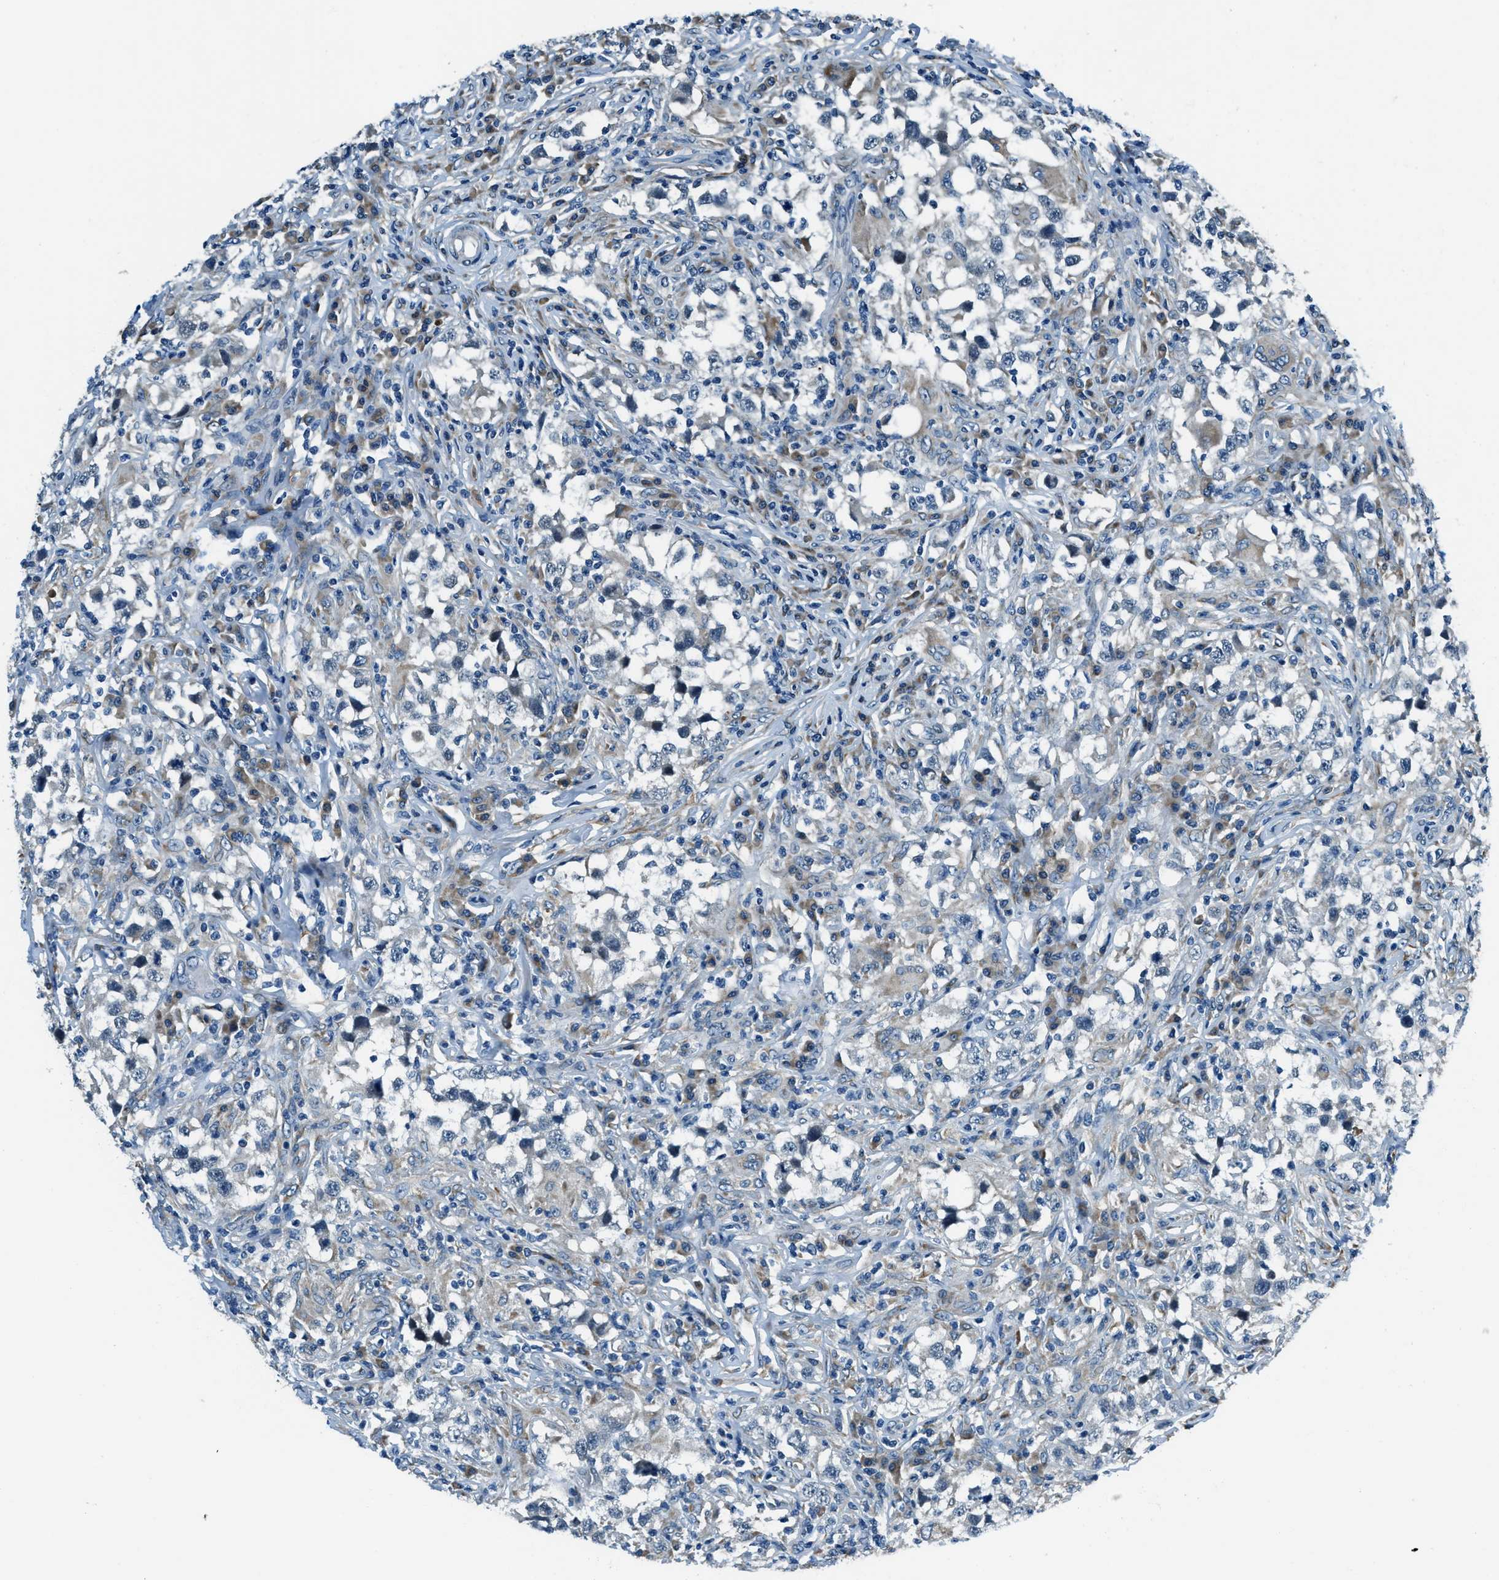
{"staining": {"intensity": "negative", "quantity": "none", "location": "none"}, "tissue": "testis cancer", "cell_type": "Tumor cells", "image_type": "cancer", "snomed": [{"axis": "morphology", "description": "Carcinoma, Embryonal, NOS"}, {"axis": "topography", "description": "Testis"}], "caption": "Tumor cells show no significant protein expression in testis cancer. (Stains: DAB immunohistochemistry (IHC) with hematoxylin counter stain, Microscopy: brightfield microscopy at high magnification).", "gene": "GINM1", "patient": {"sex": "male", "age": 21}}